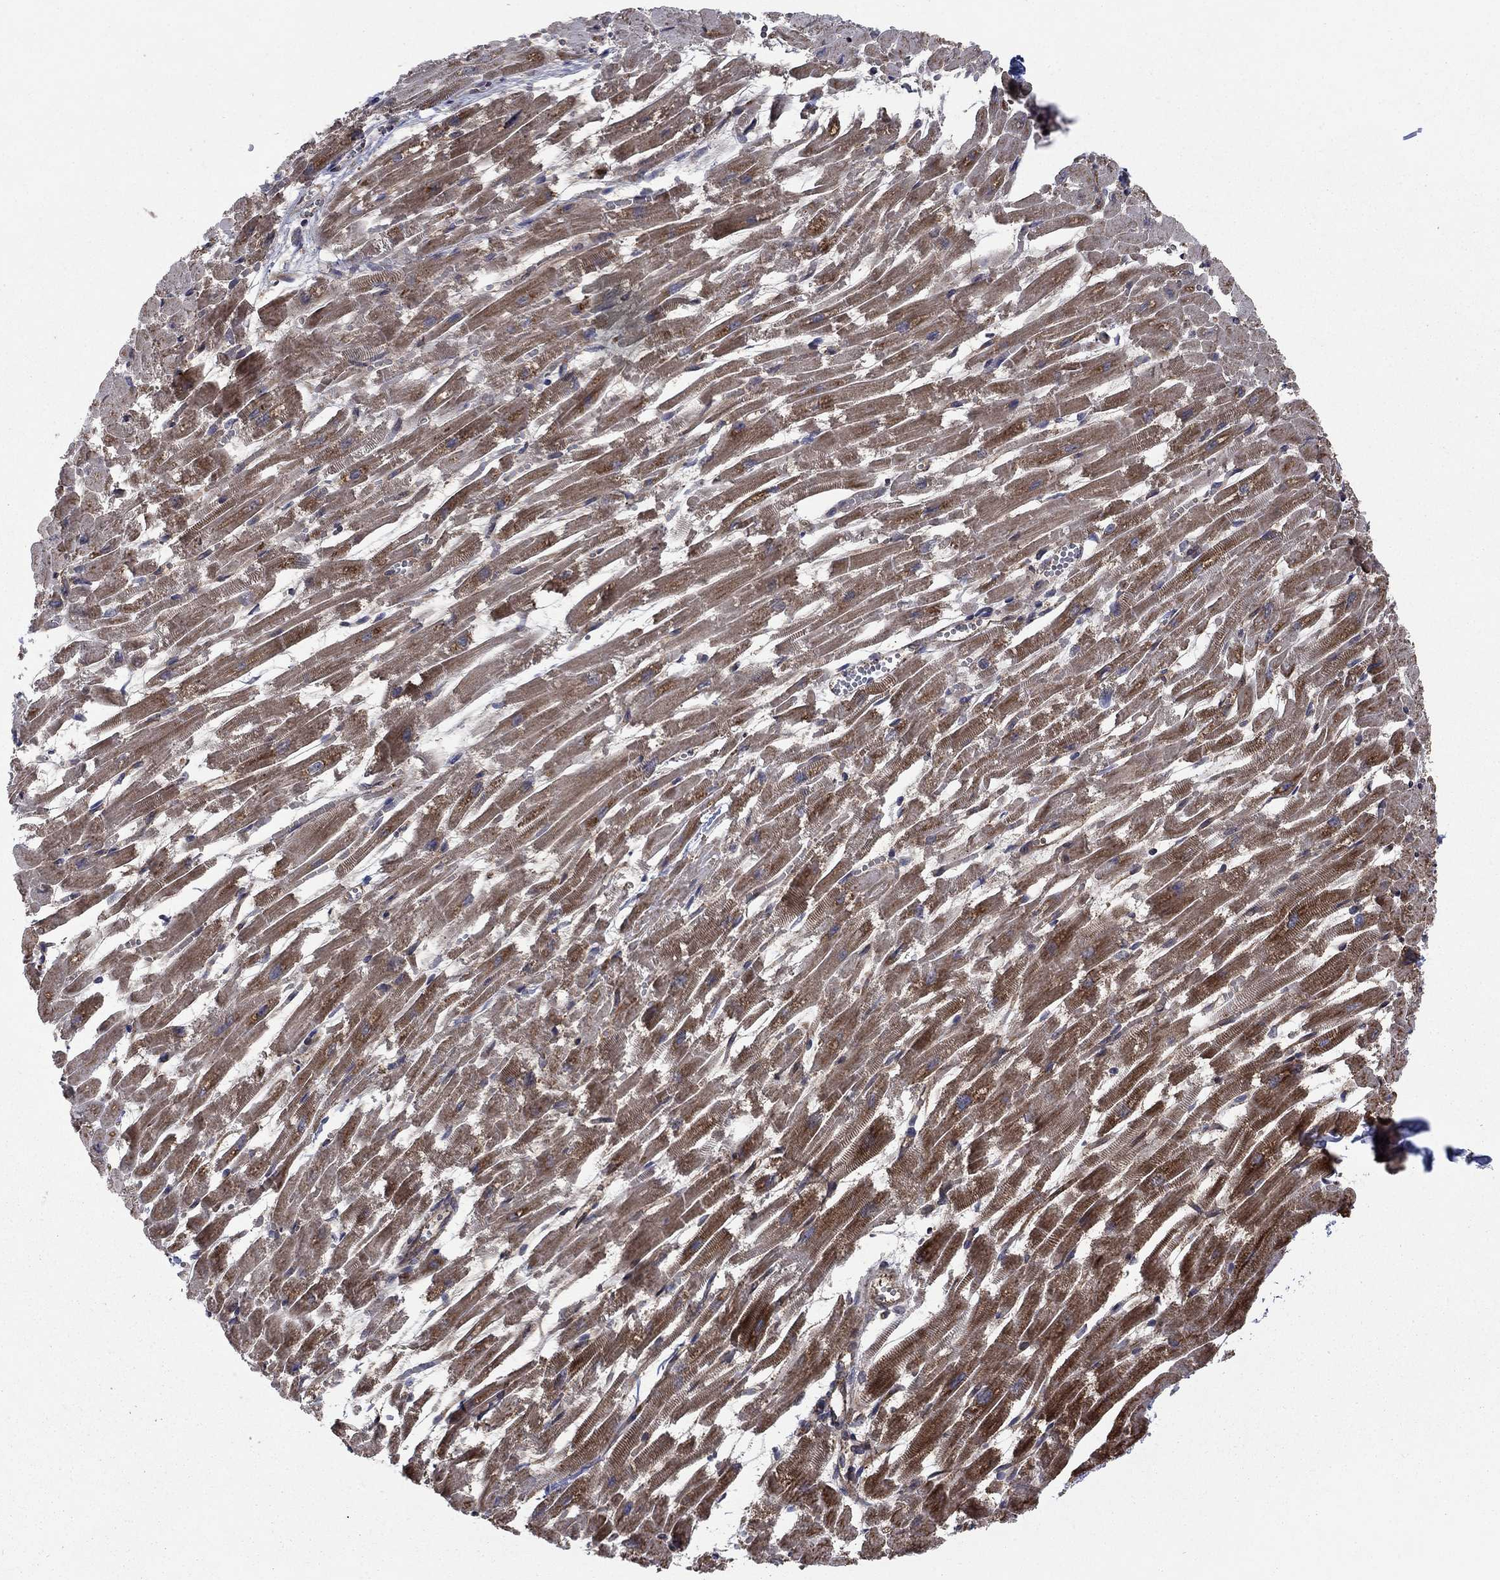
{"staining": {"intensity": "strong", "quantity": "25%-75%", "location": "cytoplasmic/membranous"}, "tissue": "heart muscle", "cell_type": "Cardiomyocytes", "image_type": "normal", "snomed": [{"axis": "morphology", "description": "Normal tissue, NOS"}, {"axis": "topography", "description": "Heart"}], "caption": "A brown stain highlights strong cytoplasmic/membranous positivity of a protein in cardiomyocytes of normal heart muscle. (Brightfield microscopy of DAB IHC at high magnification).", "gene": "IFI35", "patient": {"sex": "female", "age": 52}}